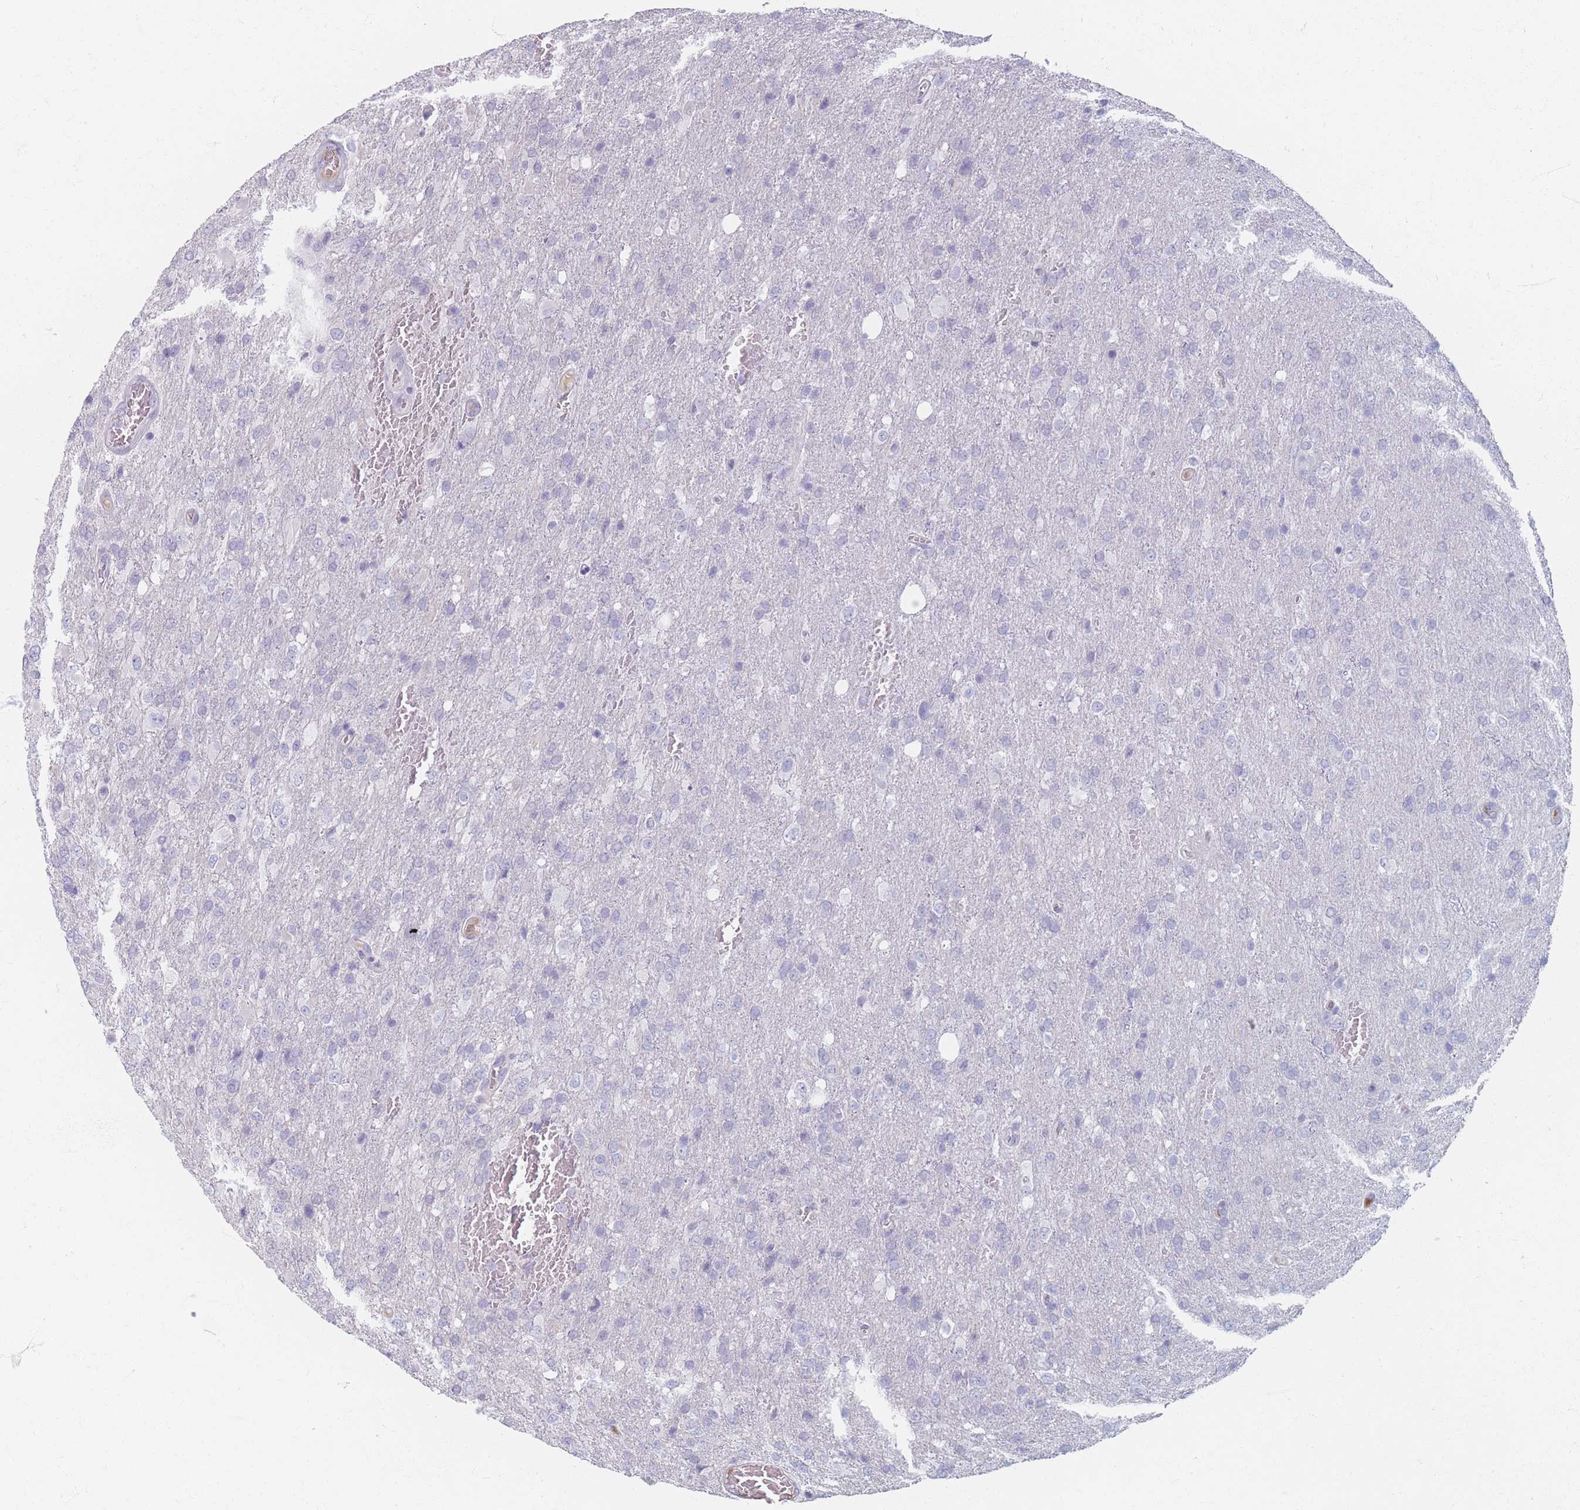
{"staining": {"intensity": "negative", "quantity": "none", "location": "none"}, "tissue": "glioma", "cell_type": "Tumor cells", "image_type": "cancer", "snomed": [{"axis": "morphology", "description": "Glioma, malignant, High grade"}, {"axis": "topography", "description": "Brain"}], "caption": "Protein analysis of glioma exhibits no significant staining in tumor cells.", "gene": "PIGM", "patient": {"sex": "female", "age": 74}}